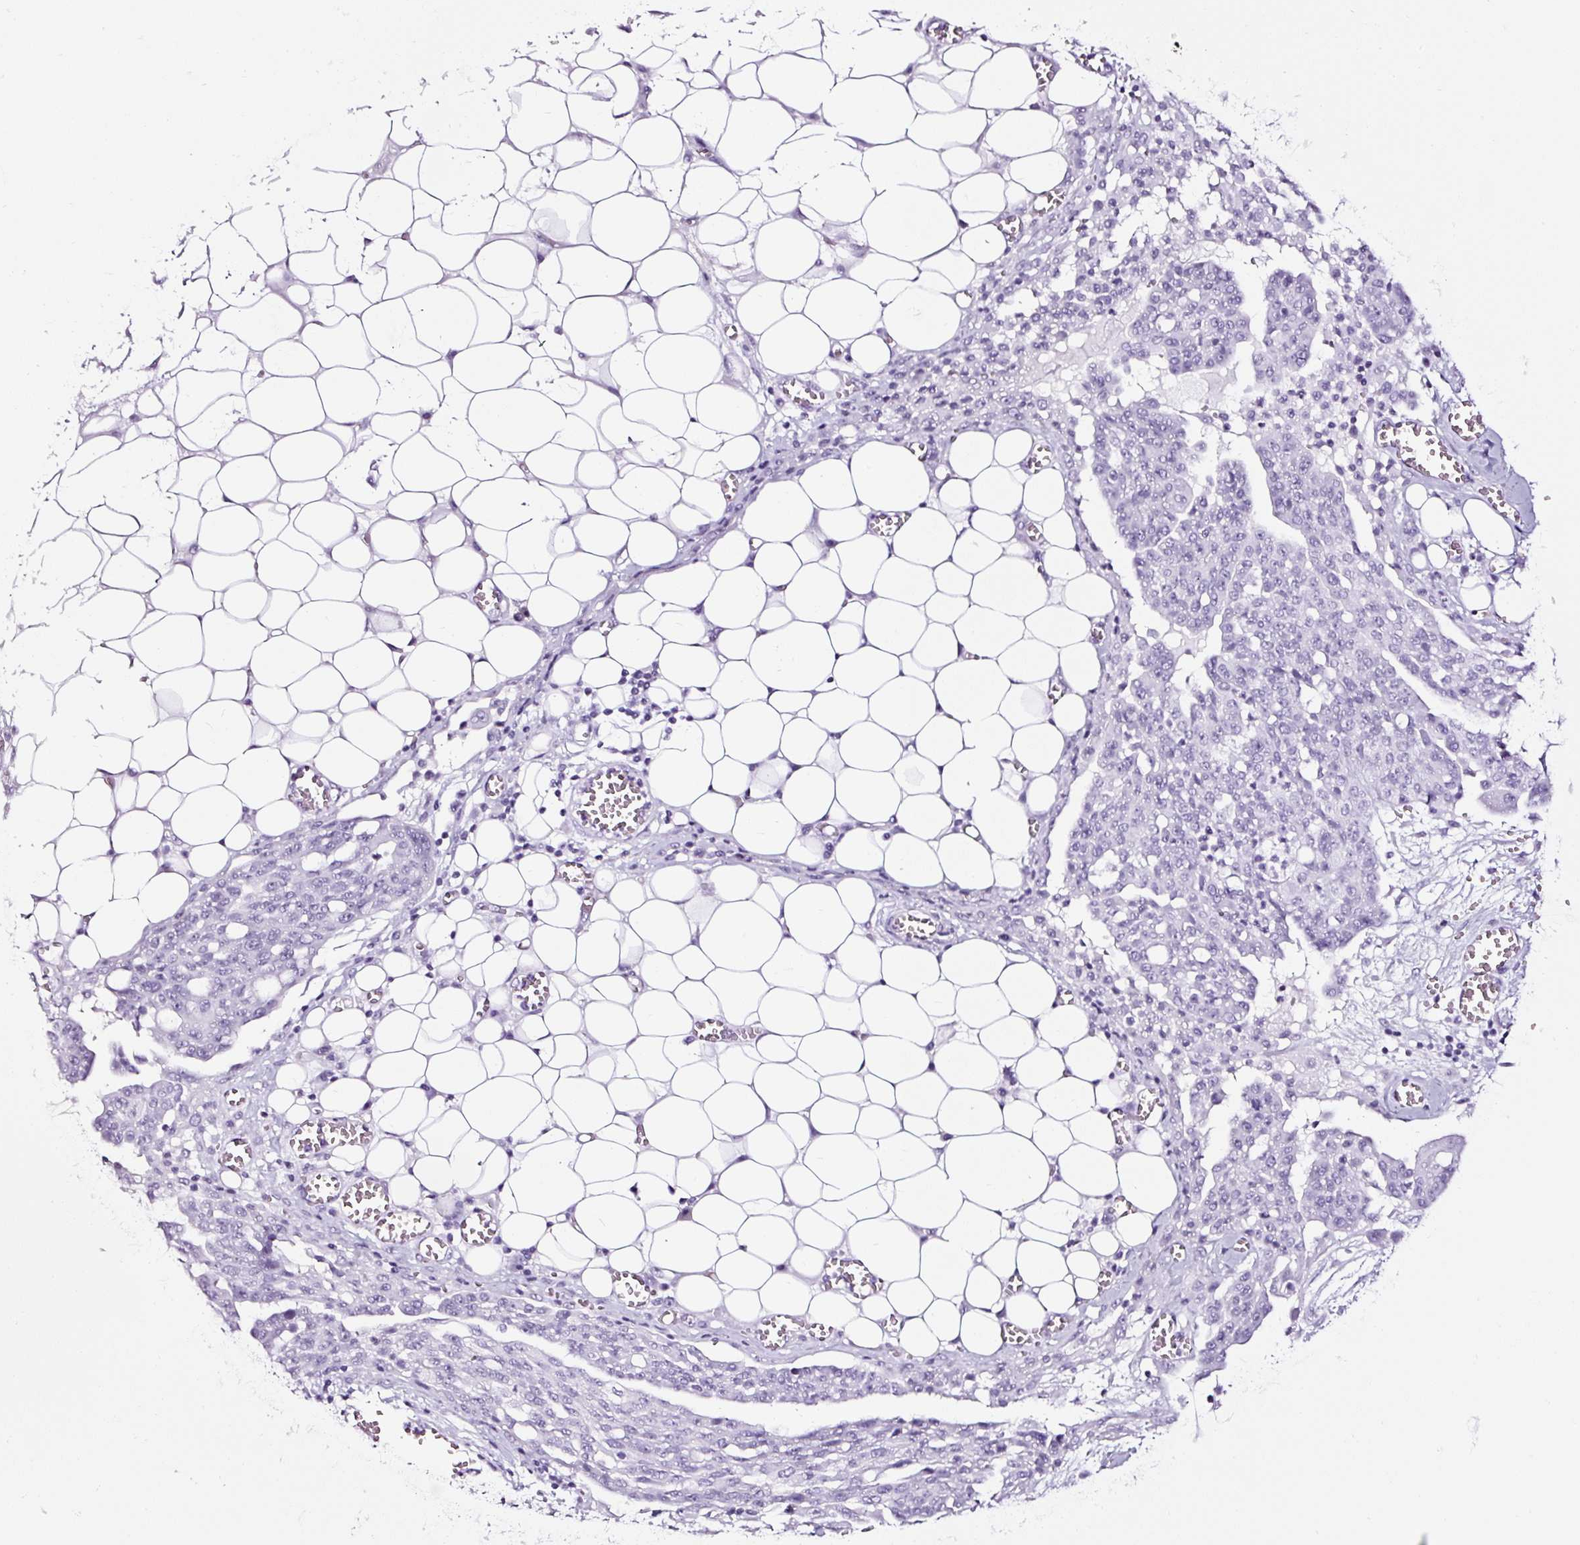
{"staining": {"intensity": "negative", "quantity": "none", "location": "none"}, "tissue": "ovarian cancer", "cell_type": "Tumor cells", "image_type": "cancer", "snomed": [{"axis": "morphology", "description": "Cystadenocarcinoma, serous, NOS"}, {"axis": "topography", "description": "Soft tissue"}, {"axis": "topography", "description": "Ovary"}], "caption": "Ovarian cancer was stained to show a protein in brown. There is no significant positivity in tumor cells.", "gene": "NPHS2", "patient": {"sex": "female", "age": 57}}